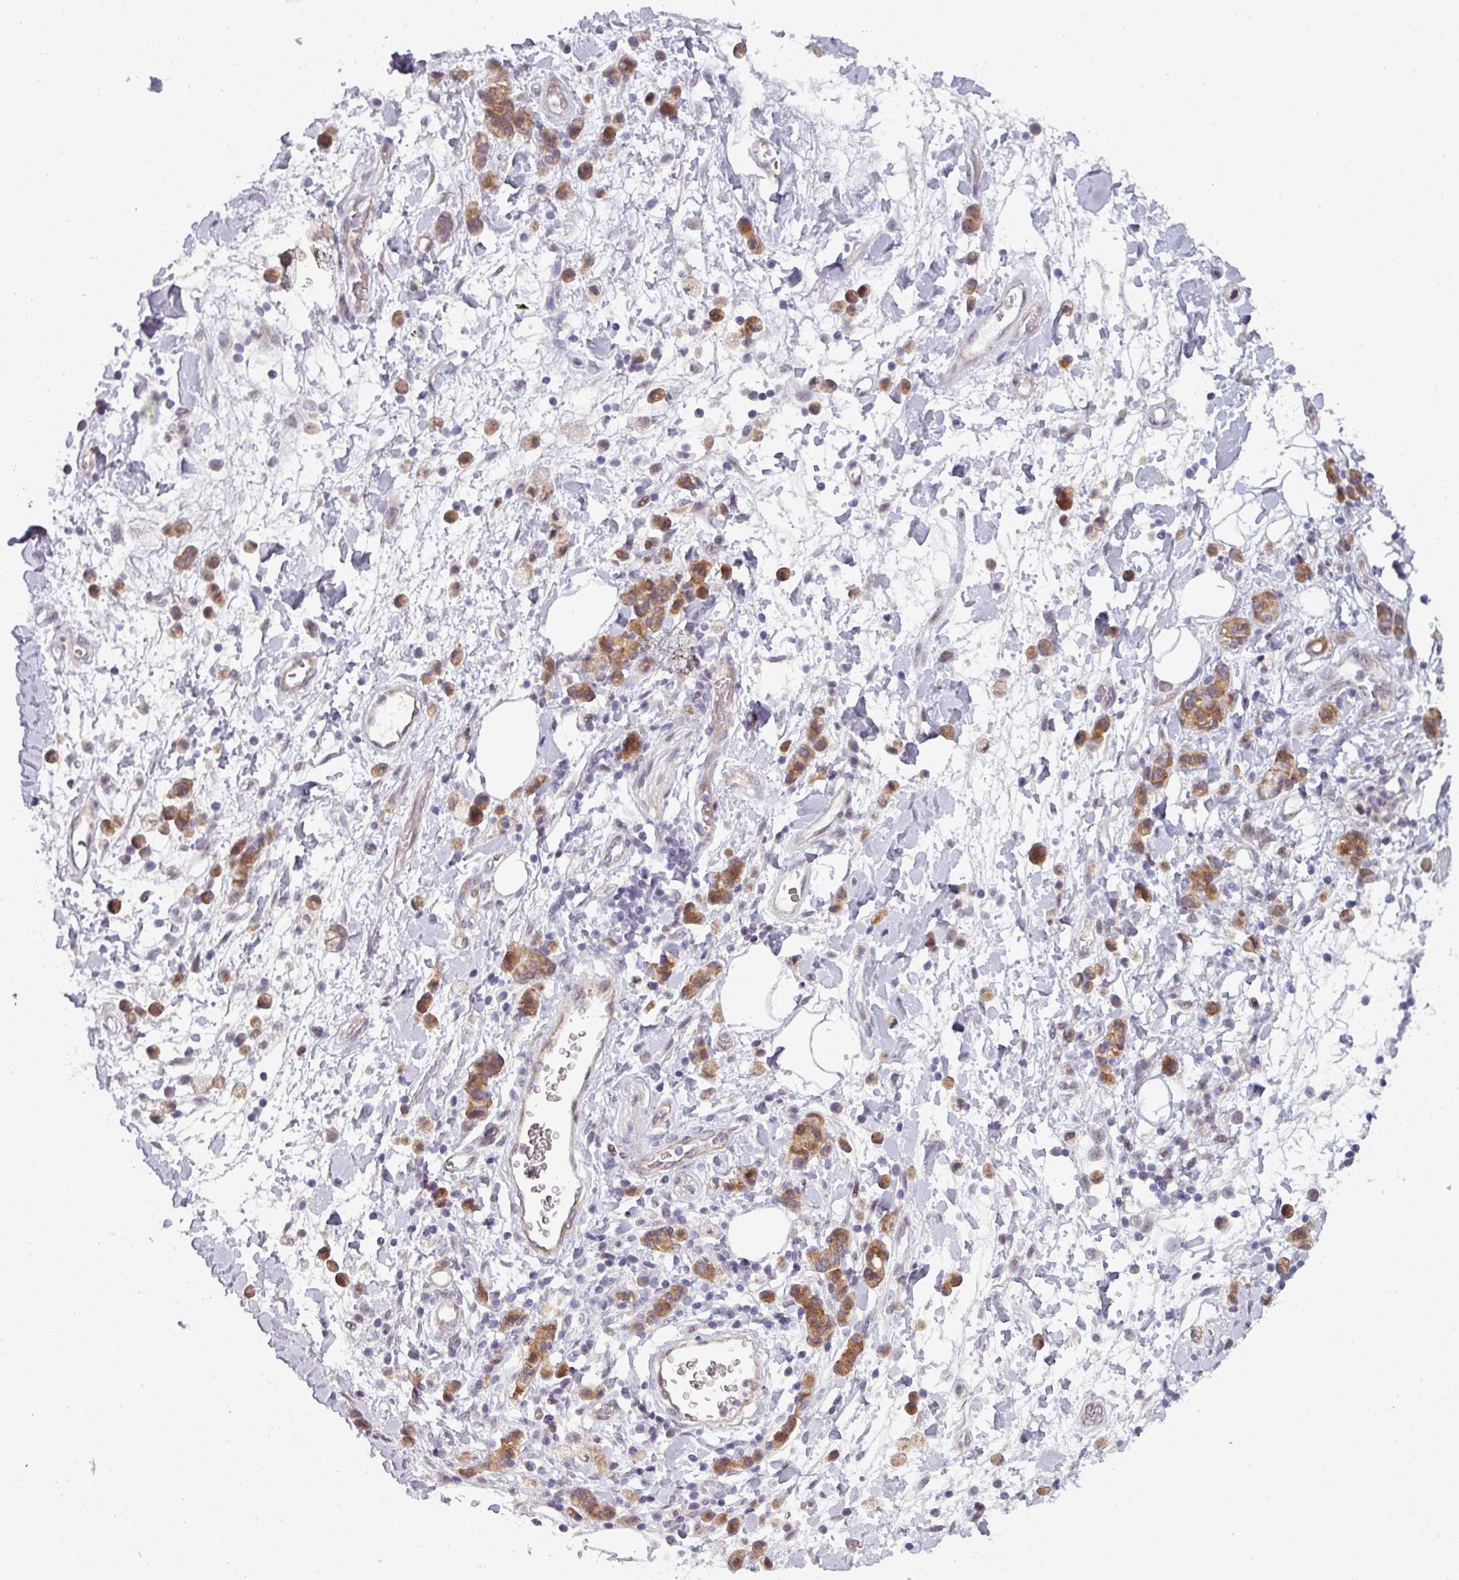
{"staining": {"intensity": "moderate", "quantity": ">75%", "location": "cytoplasmic/membranous"}, "tissue": "stomach cancer", "cell_type": "Tumor cells", "image_type": "cancer", "snomed": [{"axis": "morphology", "description": "Adenocarcinoma, NOS"}, {"axis": "topography", "description": "Stomach"}], "caption": "Tumor cells display moderate cytoplasmic/membranous expression in about >75% of cells in stomach adenocarcinoma.", "gene": "PRAMEF12", "patient": {"sex": "male", "age": 77}}